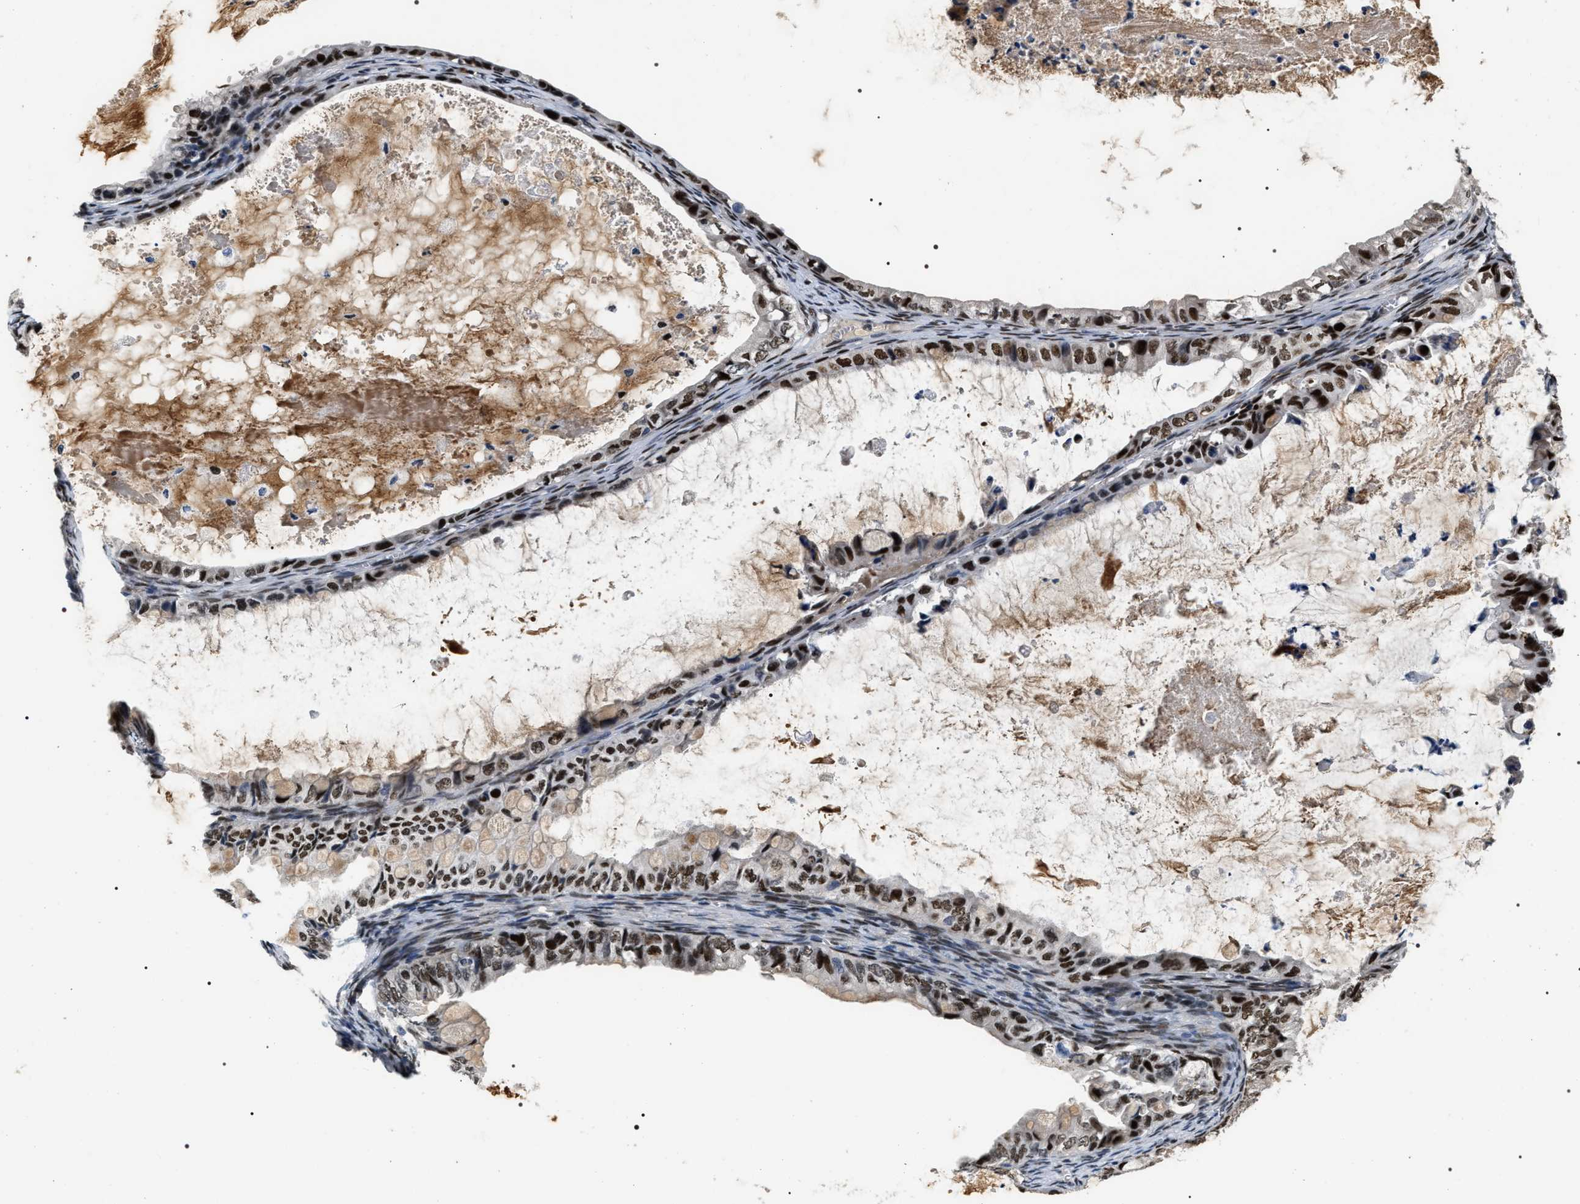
{"staining": {"intensity": "strong", "quantity": ">75%", "location": "nuclear"}, "tissue": "ovarian cancer", "cell_type": "Tumor cells", "image_type": "cancer", "snomed": [{"axis": "morphology", "description": "Cystadenocarcinoma, mucinous, NOS"}, {"axis": "topography", "description": "Ovary"}], "caption": "High-magnification brightfield microscopy of ovarian mucinous cystadenocarcinoma stained with DAB (brown) and counterstained with hematoxylin (blue). tumor cells exhibit strong nuclear positivity is present in about>75% of cells. (IHC, brightfield microscopy, high magnification).", "gene": "C7orf25", "patient": {"sex": "female", "age": 80}}